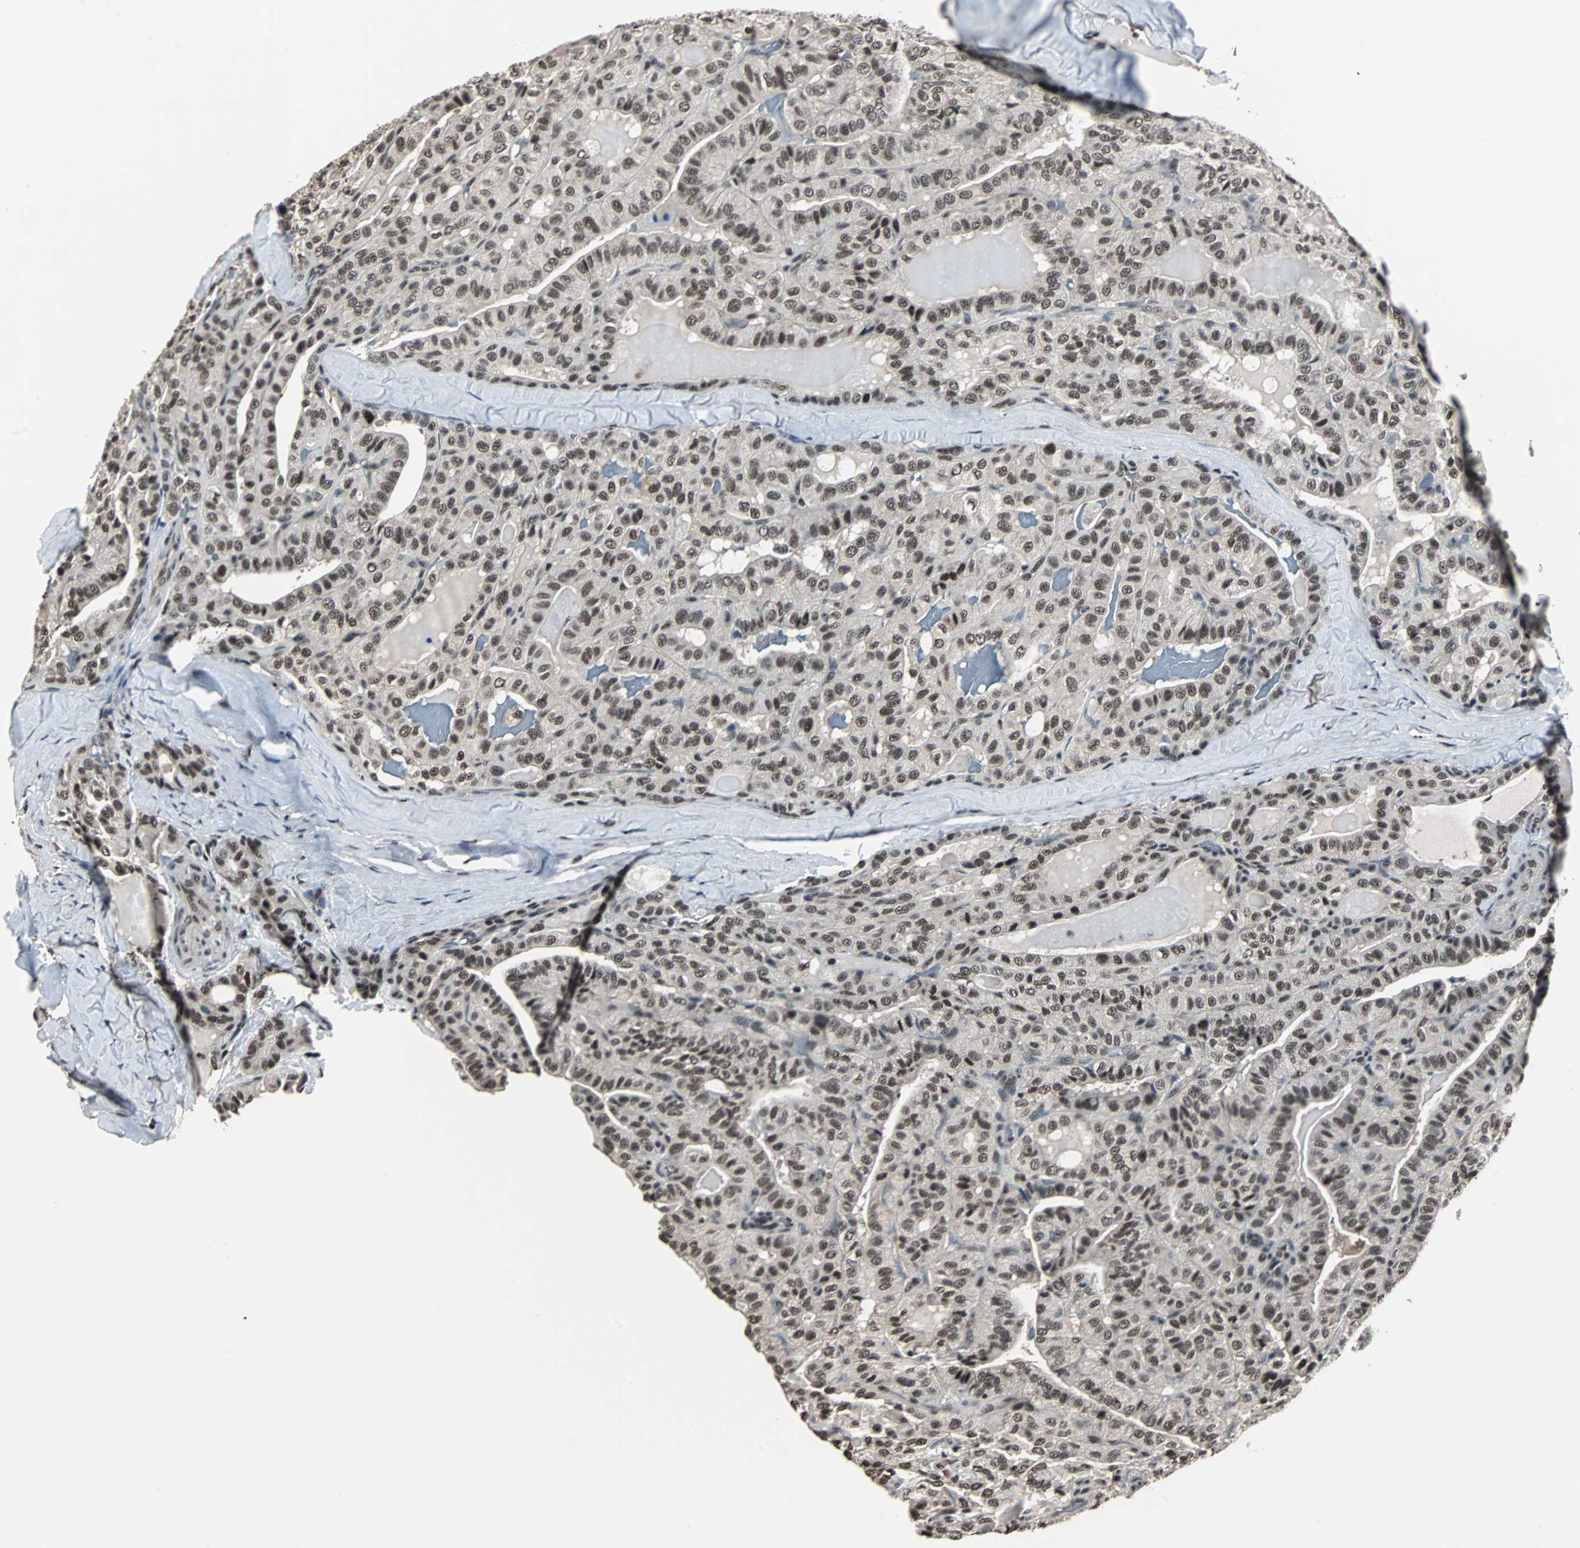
{"staining": {"intensity": "moderate", "quantity": ">75%", "location": "nuclear"}, "tissue": "thyroid cancer", "cell_type": "Tumor cells", "image_type": "cancer", "snomed": [{"axis": "morphology", "description": "Papillary adenocarcinoma, NOS"}, {"axis": "topography", "description": "Thyroid gland"}], "caption": "Thyroid papillary adenocarcinoma stained with DAB immunohistochemistry (IHC) exhibits medium levels of moderate nuclear positivity in about >75% of tumor cells.", "gene": "MKX", "patient": {"sex": "male", "age": 77}}